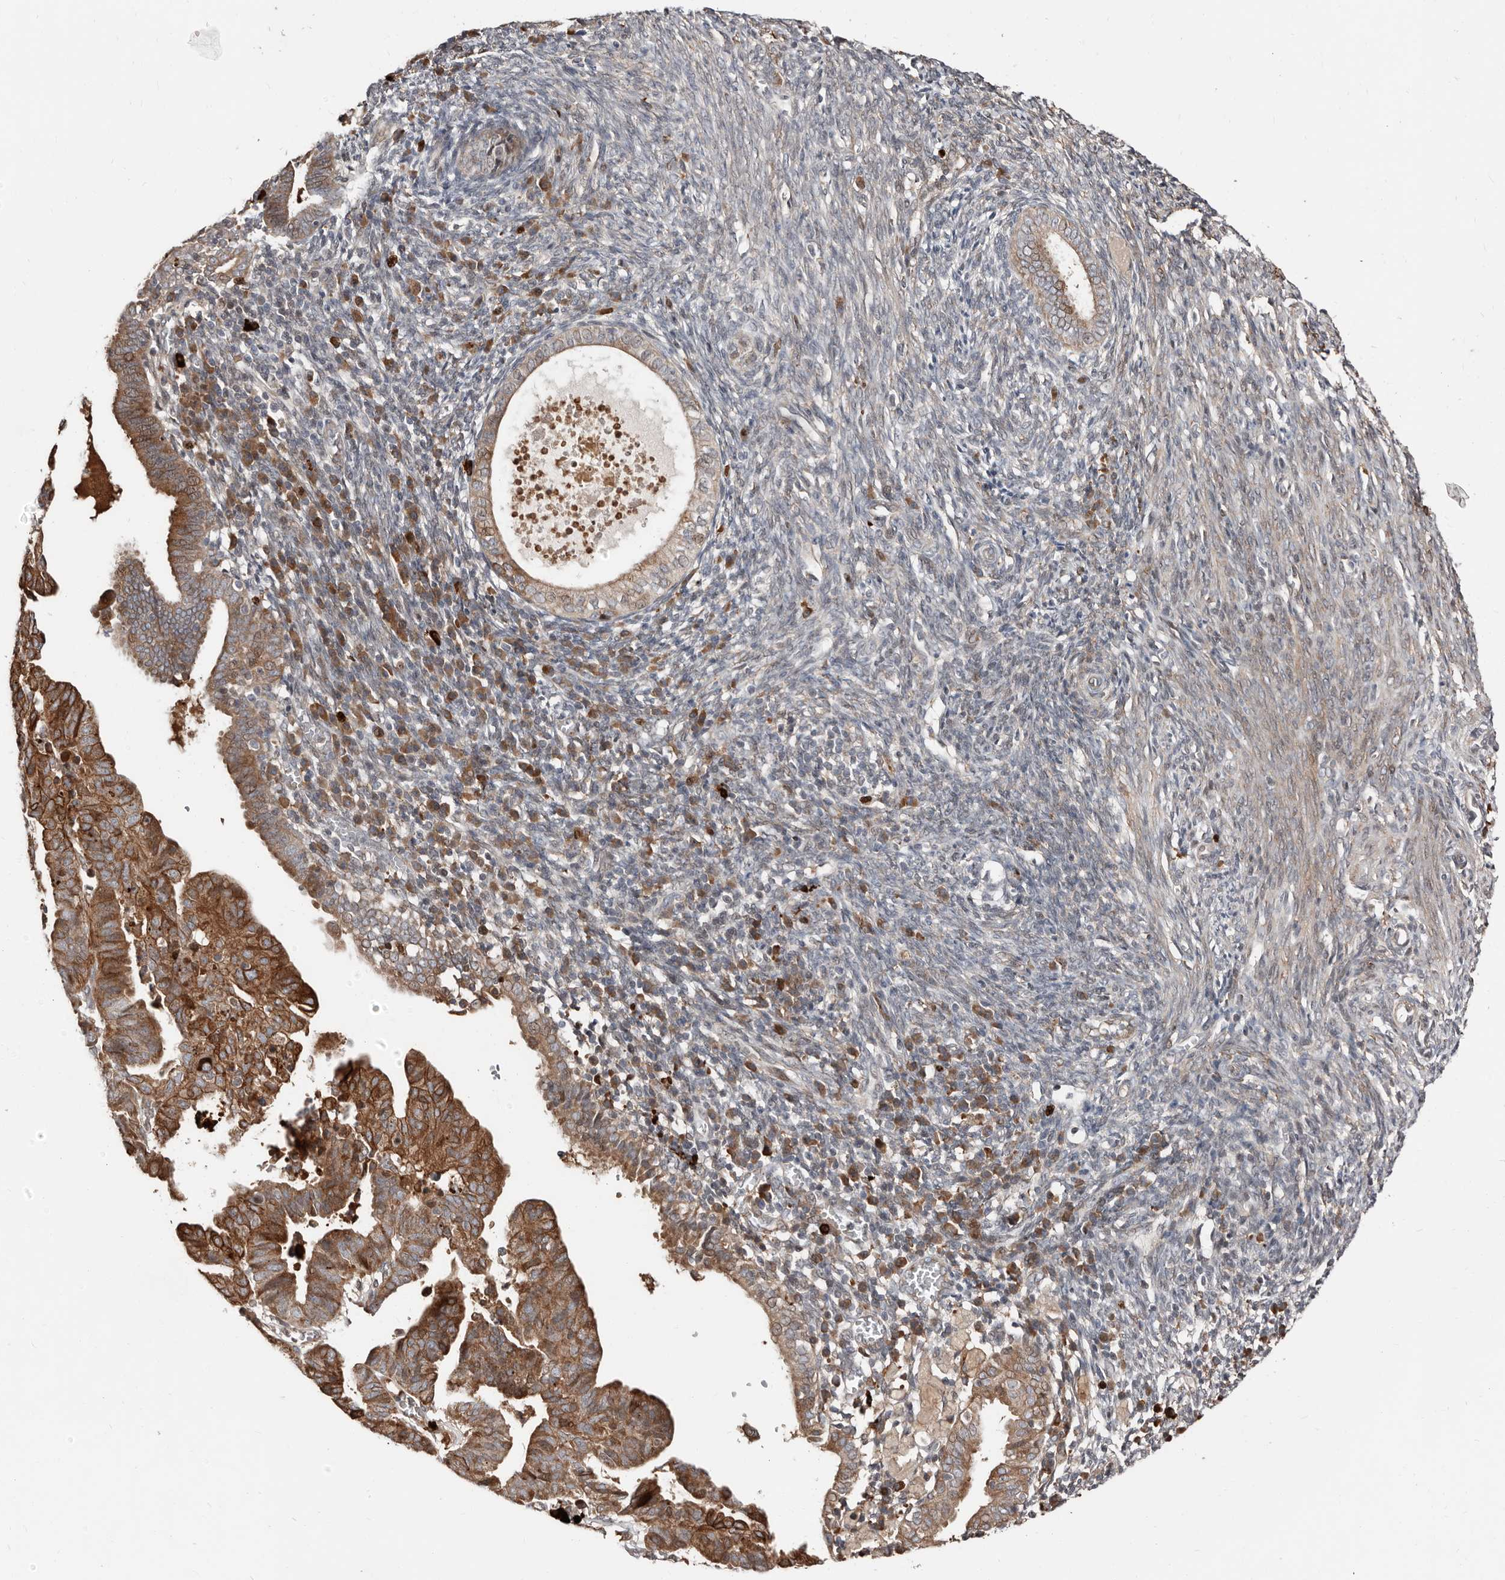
{"staining": {"intensity": "strong", "quantity": ">75%", "location": "cytoplasmic/membranous"}, "tissue": "endometrial cancer", "cell_type": "Tumor cells", "image_type": "cancer", "snomed": [{"axis": "morphology", "description": "Adenocarcinoma, NOS"}, {"axis": "topography", "description": "Uterus"}], "caption": "Strong cytoplasmic/membranous protein expression is seen in approximately >75% of tumor cells in endometrial cancer.", "gene": "SMYD4", "patient": {"sex": "female", "age": 77}}